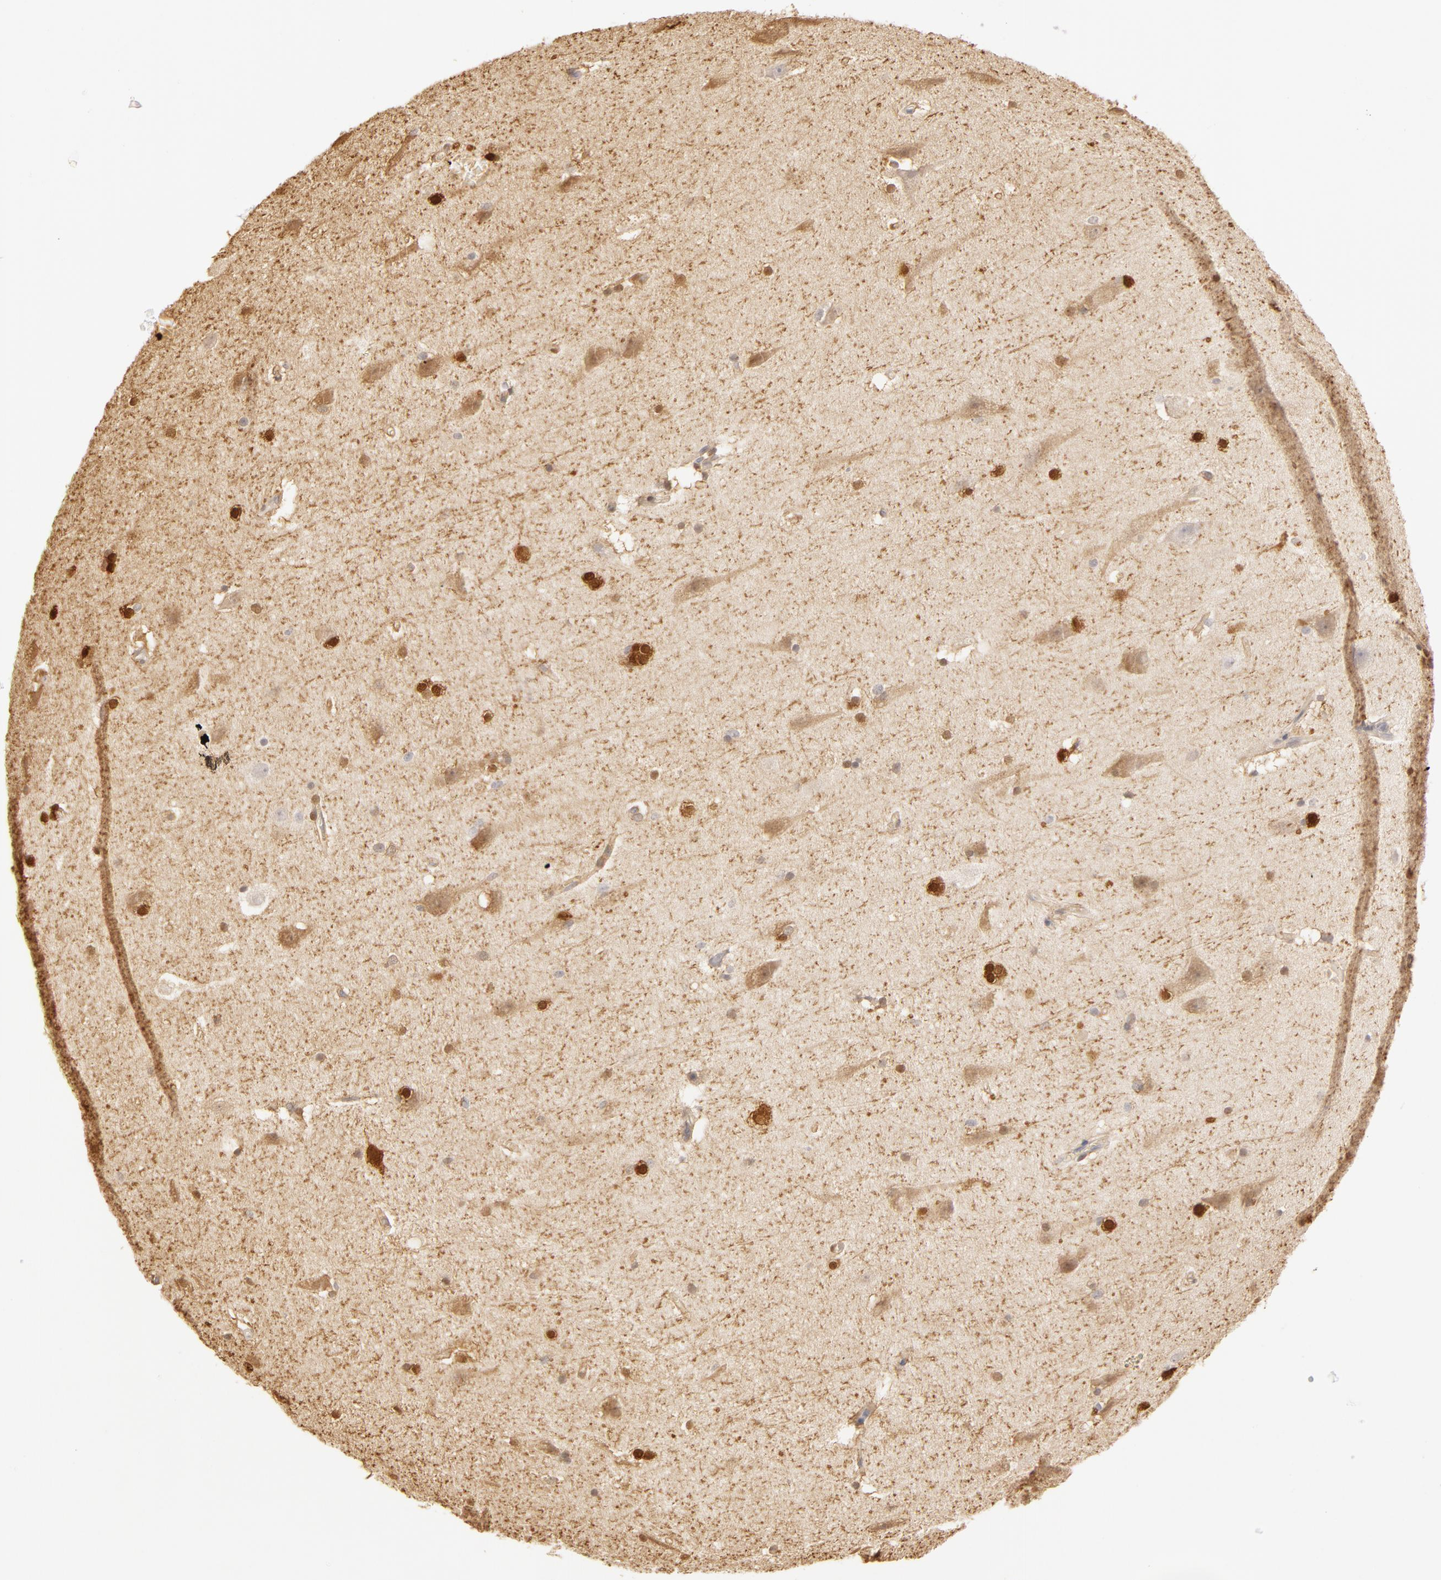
{"staining": {"intensity": "moderate", "quantity": ">75%", "location": "cytoplasmic/membranous"}, "tissue": "cerebral cortex", "cell_type": "Endothelial cells", "image_type": "normal", "snomed": [{"axis": "morphology", "description": "Normal tissue, NOS"}, {"axis": "topography", "description": "Cerebral cortex"}, {"axis": "topography", "description": "Hippocampus"}], "caption": "DAB (3,3'-diaminobenzidine) immunohistochemical staining of benign human cerebral cortex displays moderate cytoplasmic/membranous protein positivity in approximately >75% of endothelial cells. (IHC, brightfield microscopy, high magnification).", "gene": "CA2", "patient": {"sex": "female", "age": 19}}